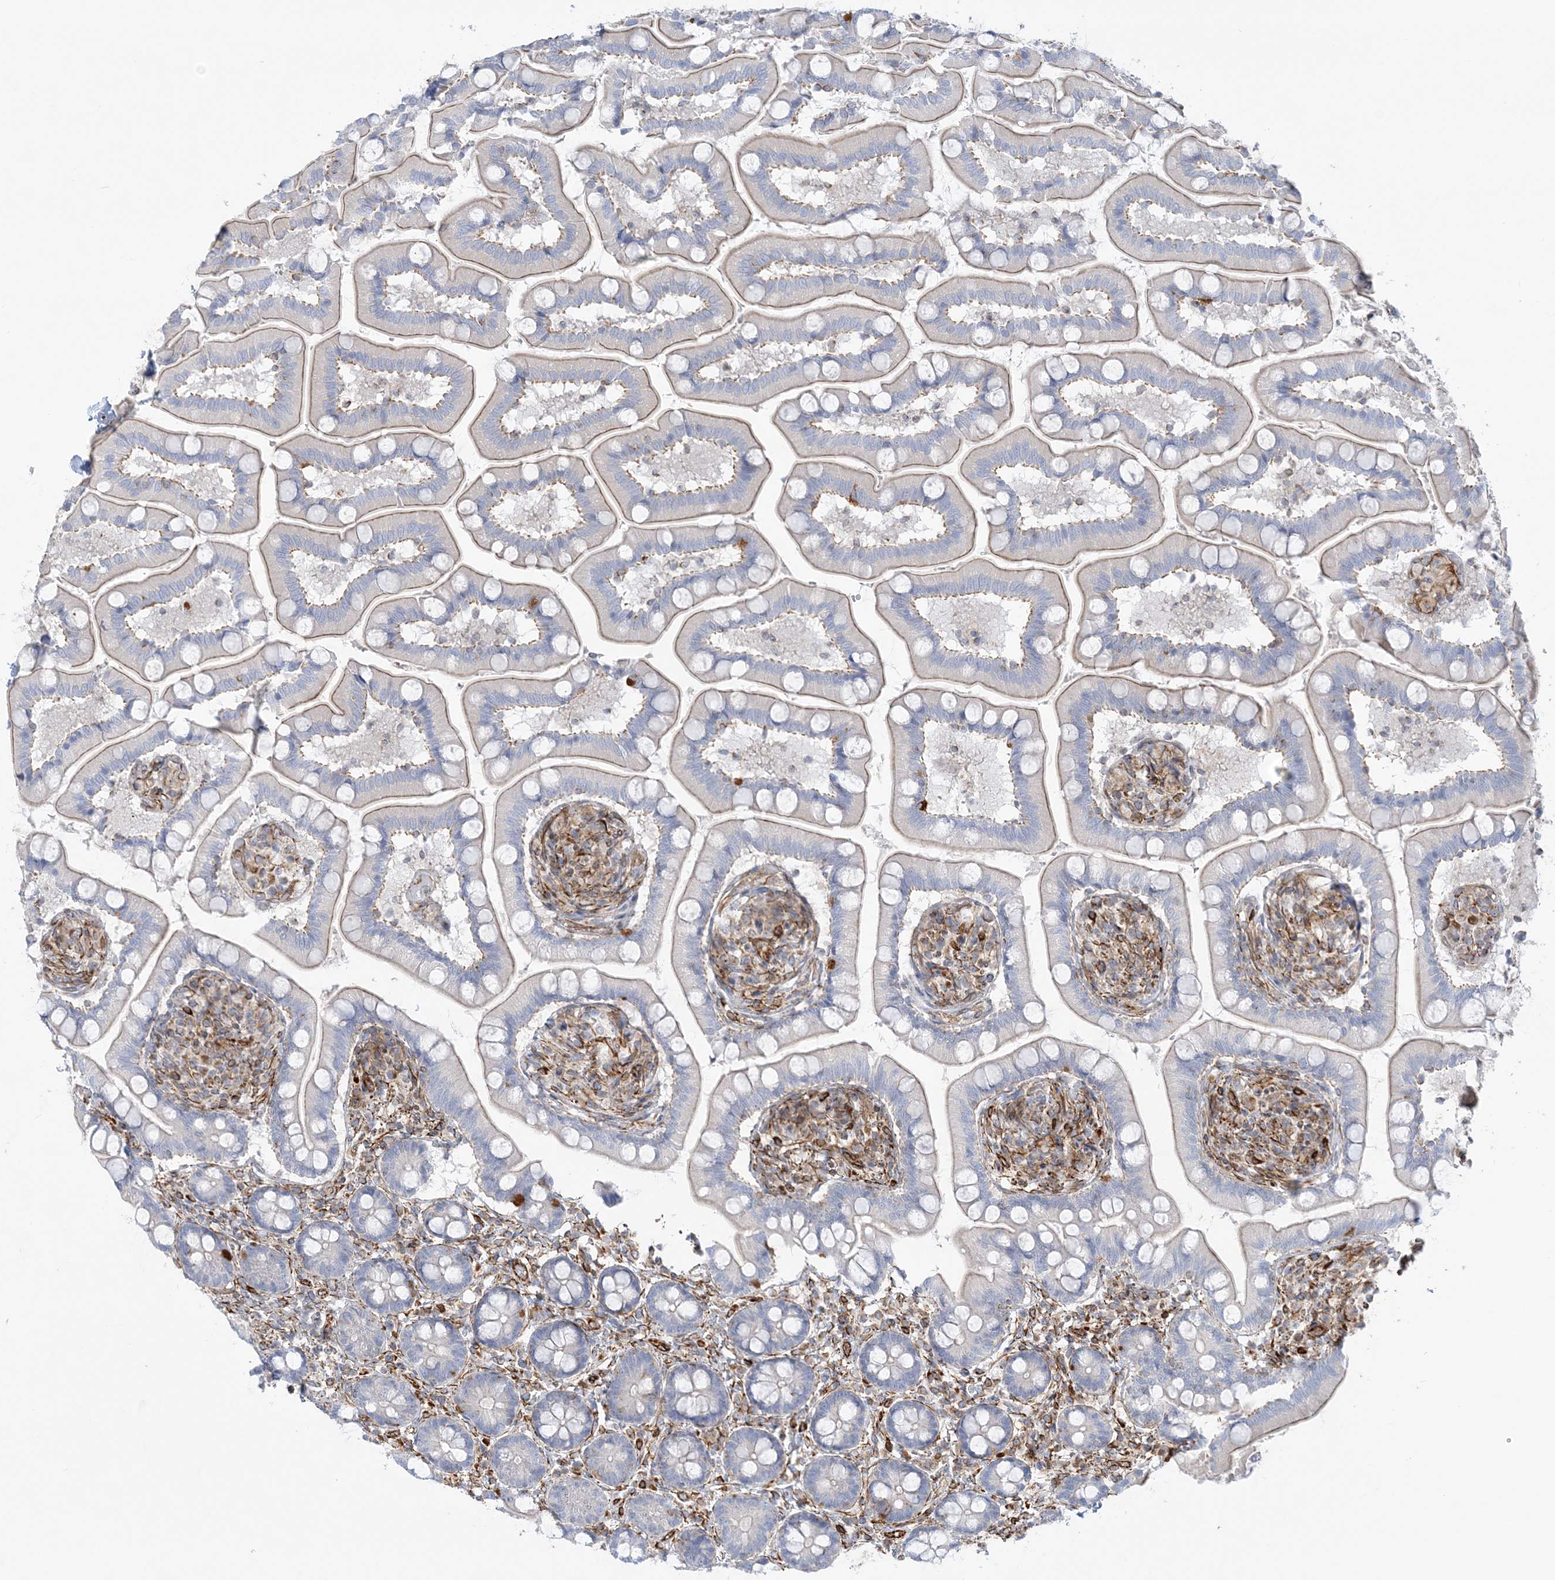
{"staining": {"intensity": "moderate", "quantity": "<25%", "location": "cytoplasmic/membranous"}, "tissue": "small intestine", "cell_type": "Glandular cells", "image_type": "normal", "snomed": [{"axis": "morphology", "description": "Normal tissue, NOS"}, {"axis": "topography", "description": "Small intestine"}], "caption": "Small intestine stained with DAB (3,3'-diaminobenzidine) immunohistochemistry (IHC) displays low levels of moderate cytoplasmic/membranous positivity in approximately <25% of glandular cells. Using DAB (brown) and hematoxylin (blue) stains, captured at high magnification using brightfield microscopy.", "gene": "SCLT1", "patient": {"sex": "female", "age": 64}}